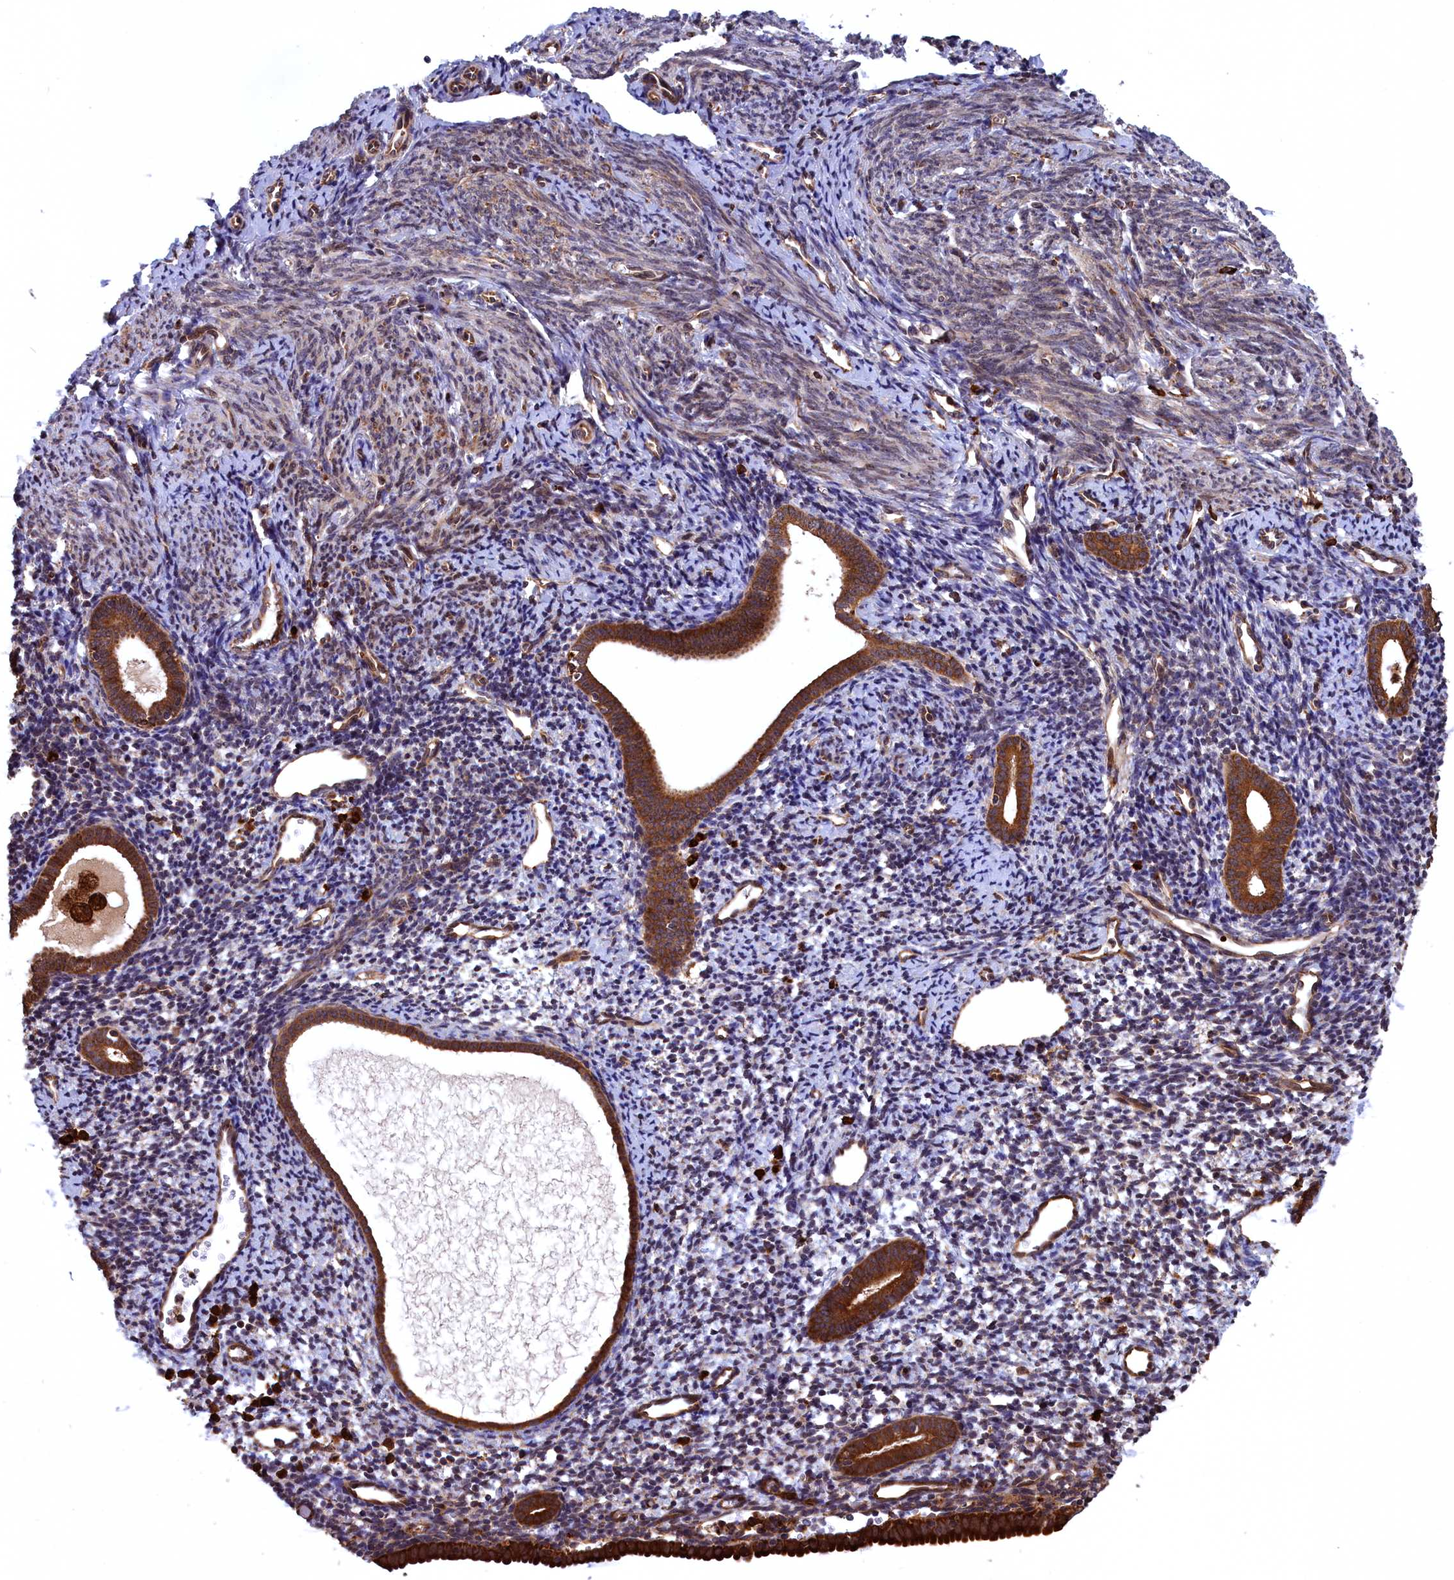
{"staining": {"intensity": "moderate", "quantity": "25%-75%", "location": "cytoplasmic/membranous"}, "tissue": "endometrium", "cell_type": "Cells in endometrial stroma", "image_type": "normal", "snomed": [{"axis": "morphology", "description": "Normal tissue, NOS"}, {"axis": "topography", "description": "Endometrium"}], "caption": "Protein staining demonstrates moderate cytoplasmic/membranous expression in about 25%-75% of cells in endometrial stroma in benign endometrium. (DAB = brown stain, brightfield microscopy at high magnification).", "gene": "PLA2G4C", "patient": {"sex": "female", "age": 56}}